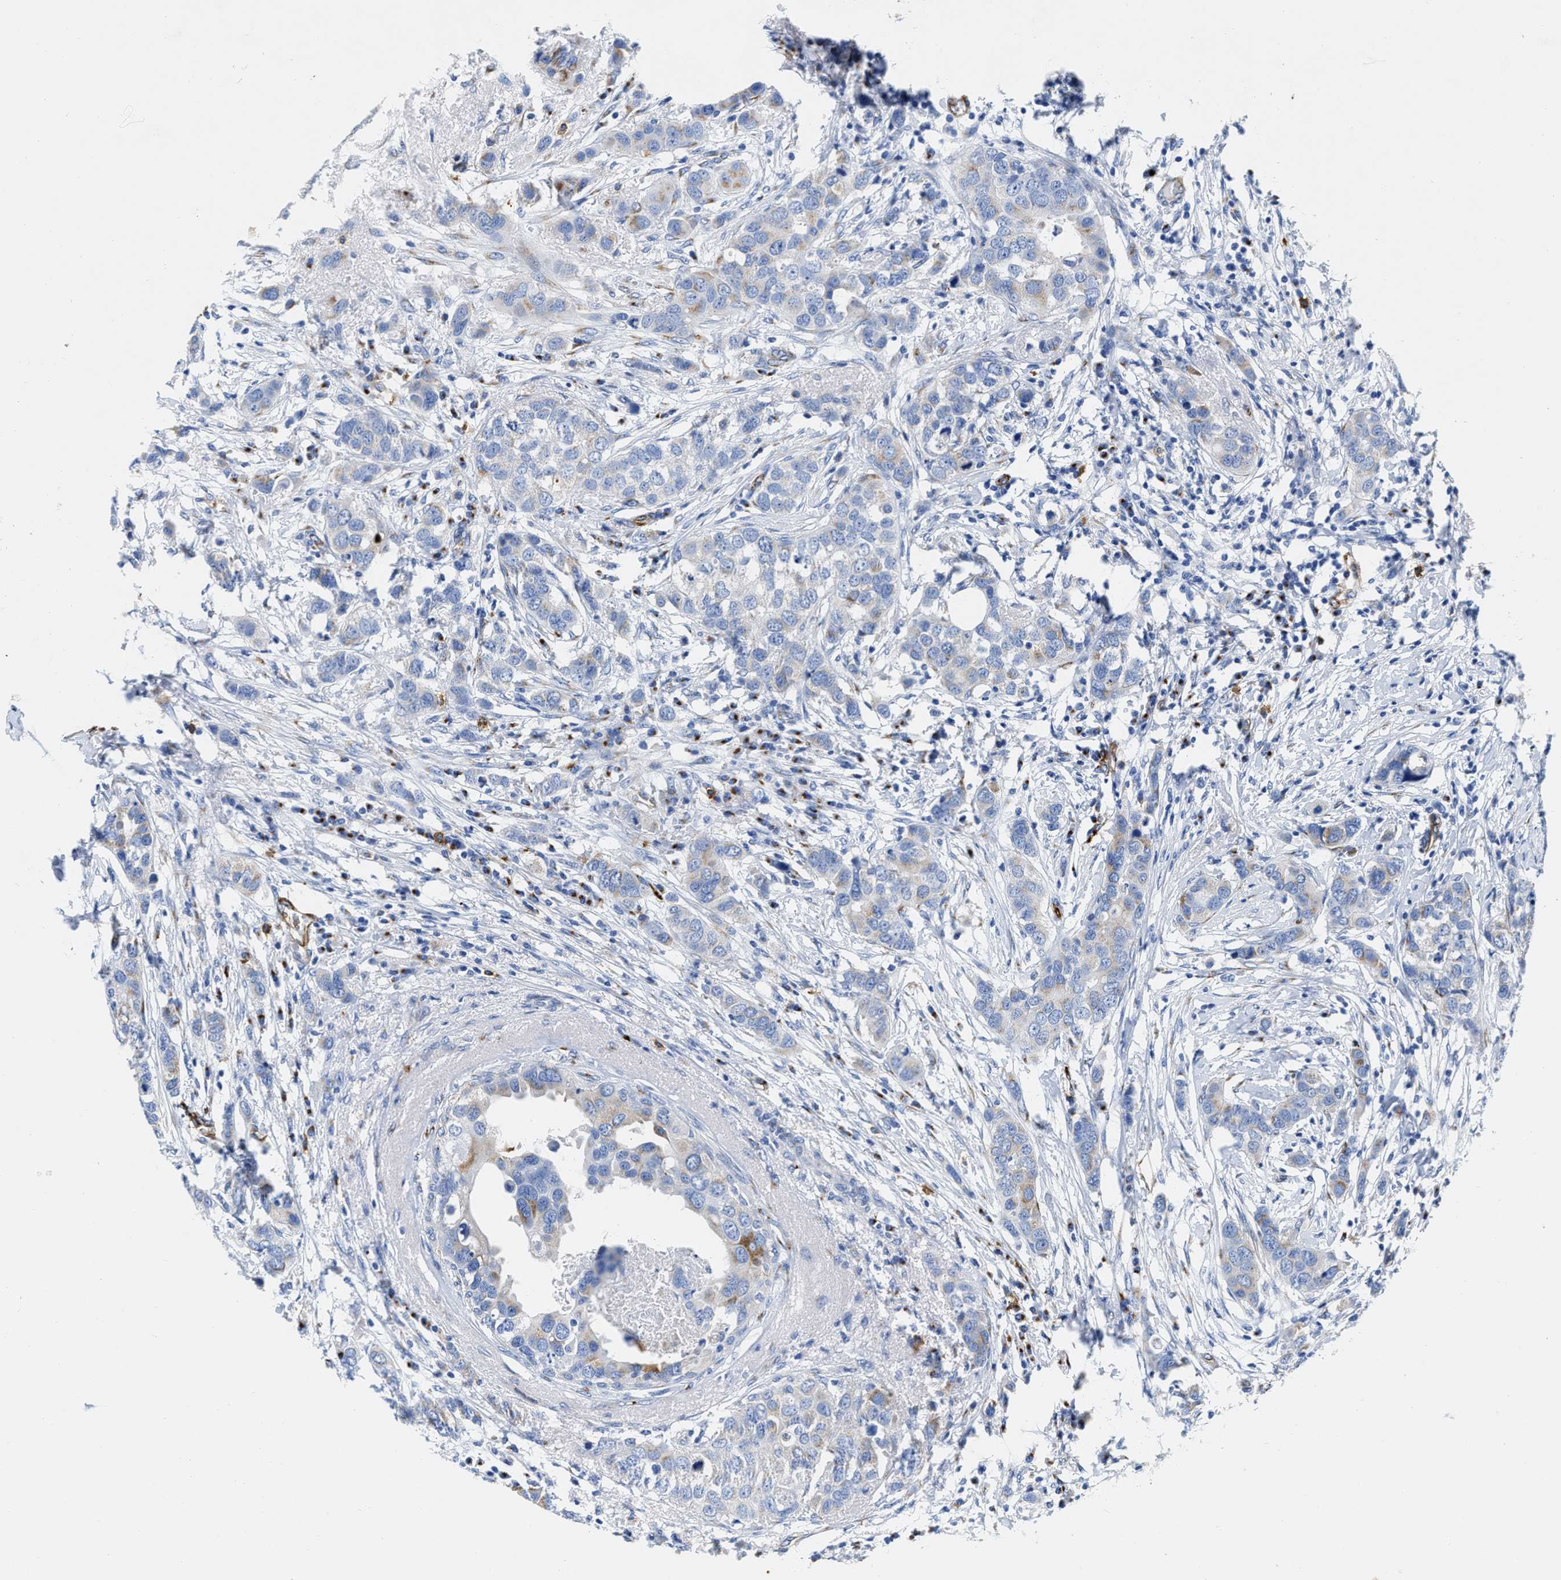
{"staining": {"intensity": "weak", "quantity": "<25%", "location": "cytoplasmic/membranous"}, "tissue": "breast cancer", "cell_type": "Tumor cells", "image_type": "cancer", "snomed": [{"axis": "morphology", "description": "Duct carcinoma"}, {"axis": "topography", "description": "Breast"}], "caption": "Immunohistochemistry micrograph of neoplastic tissue: breast cancer (infiltrating ductal carcinoma) stained with DAB (3,3'-diaminobenzidine) reveals no significant protein staining in tumor cells.", "gene": "TVP23B", "patient": {"sex": "female", "age": 50}}